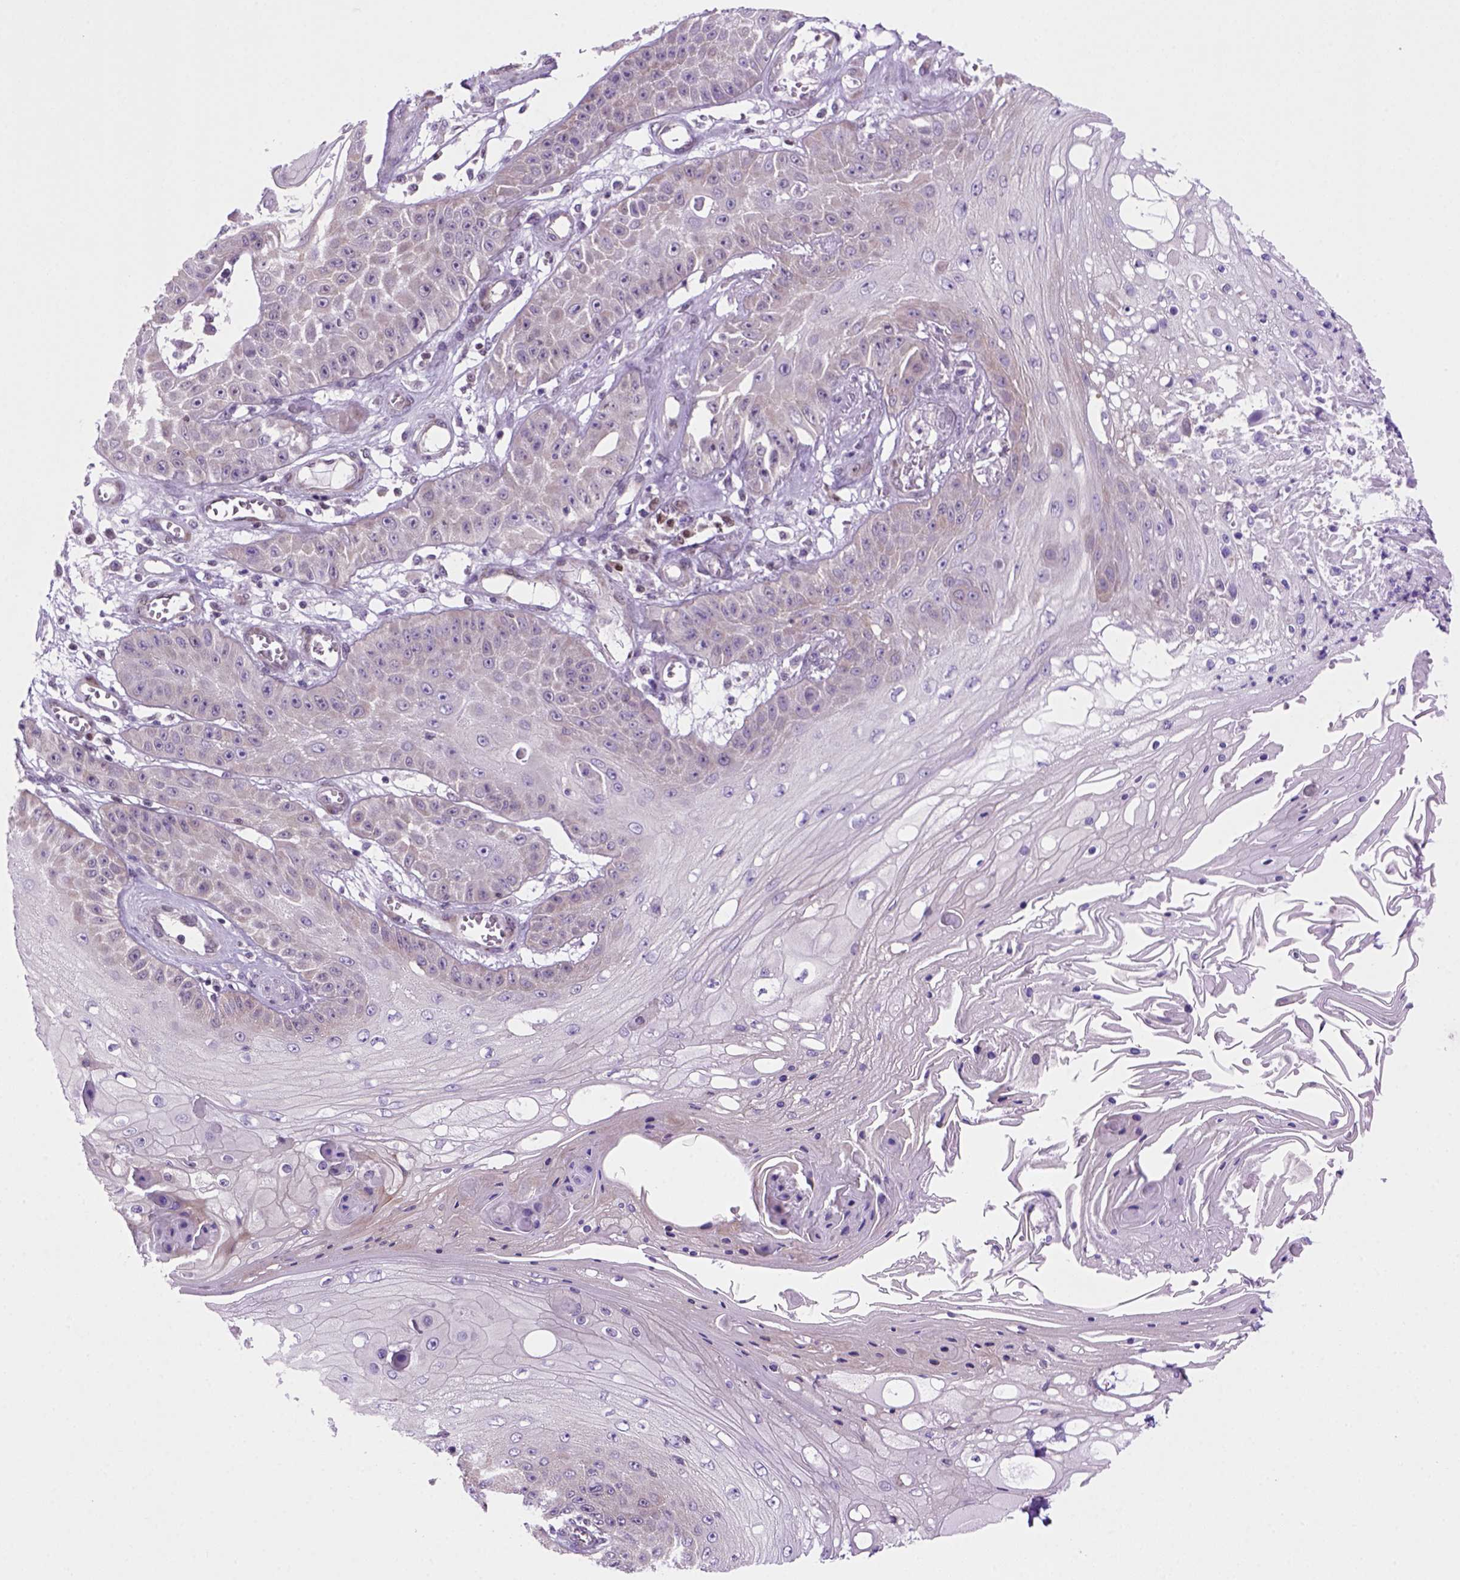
{"staining": {"intensity": "negative", "quantity": "none", "location": "none"}, "tissue": "skin cancer", "cell_type": "Tumor cells", "image_type": "cancer", "snomed": [{"axis": "morphology", "description": "Squamous cell carcinoma, NOS"}, {"axis": "topography", "description": "Skin"}], "caption": "Skin squamous cell carcinoma was stained to show a protein in brown. There is no significant expression in tumor cells.", "gene": "MGMT", "patient": {"sex": "male", "age": 70}}